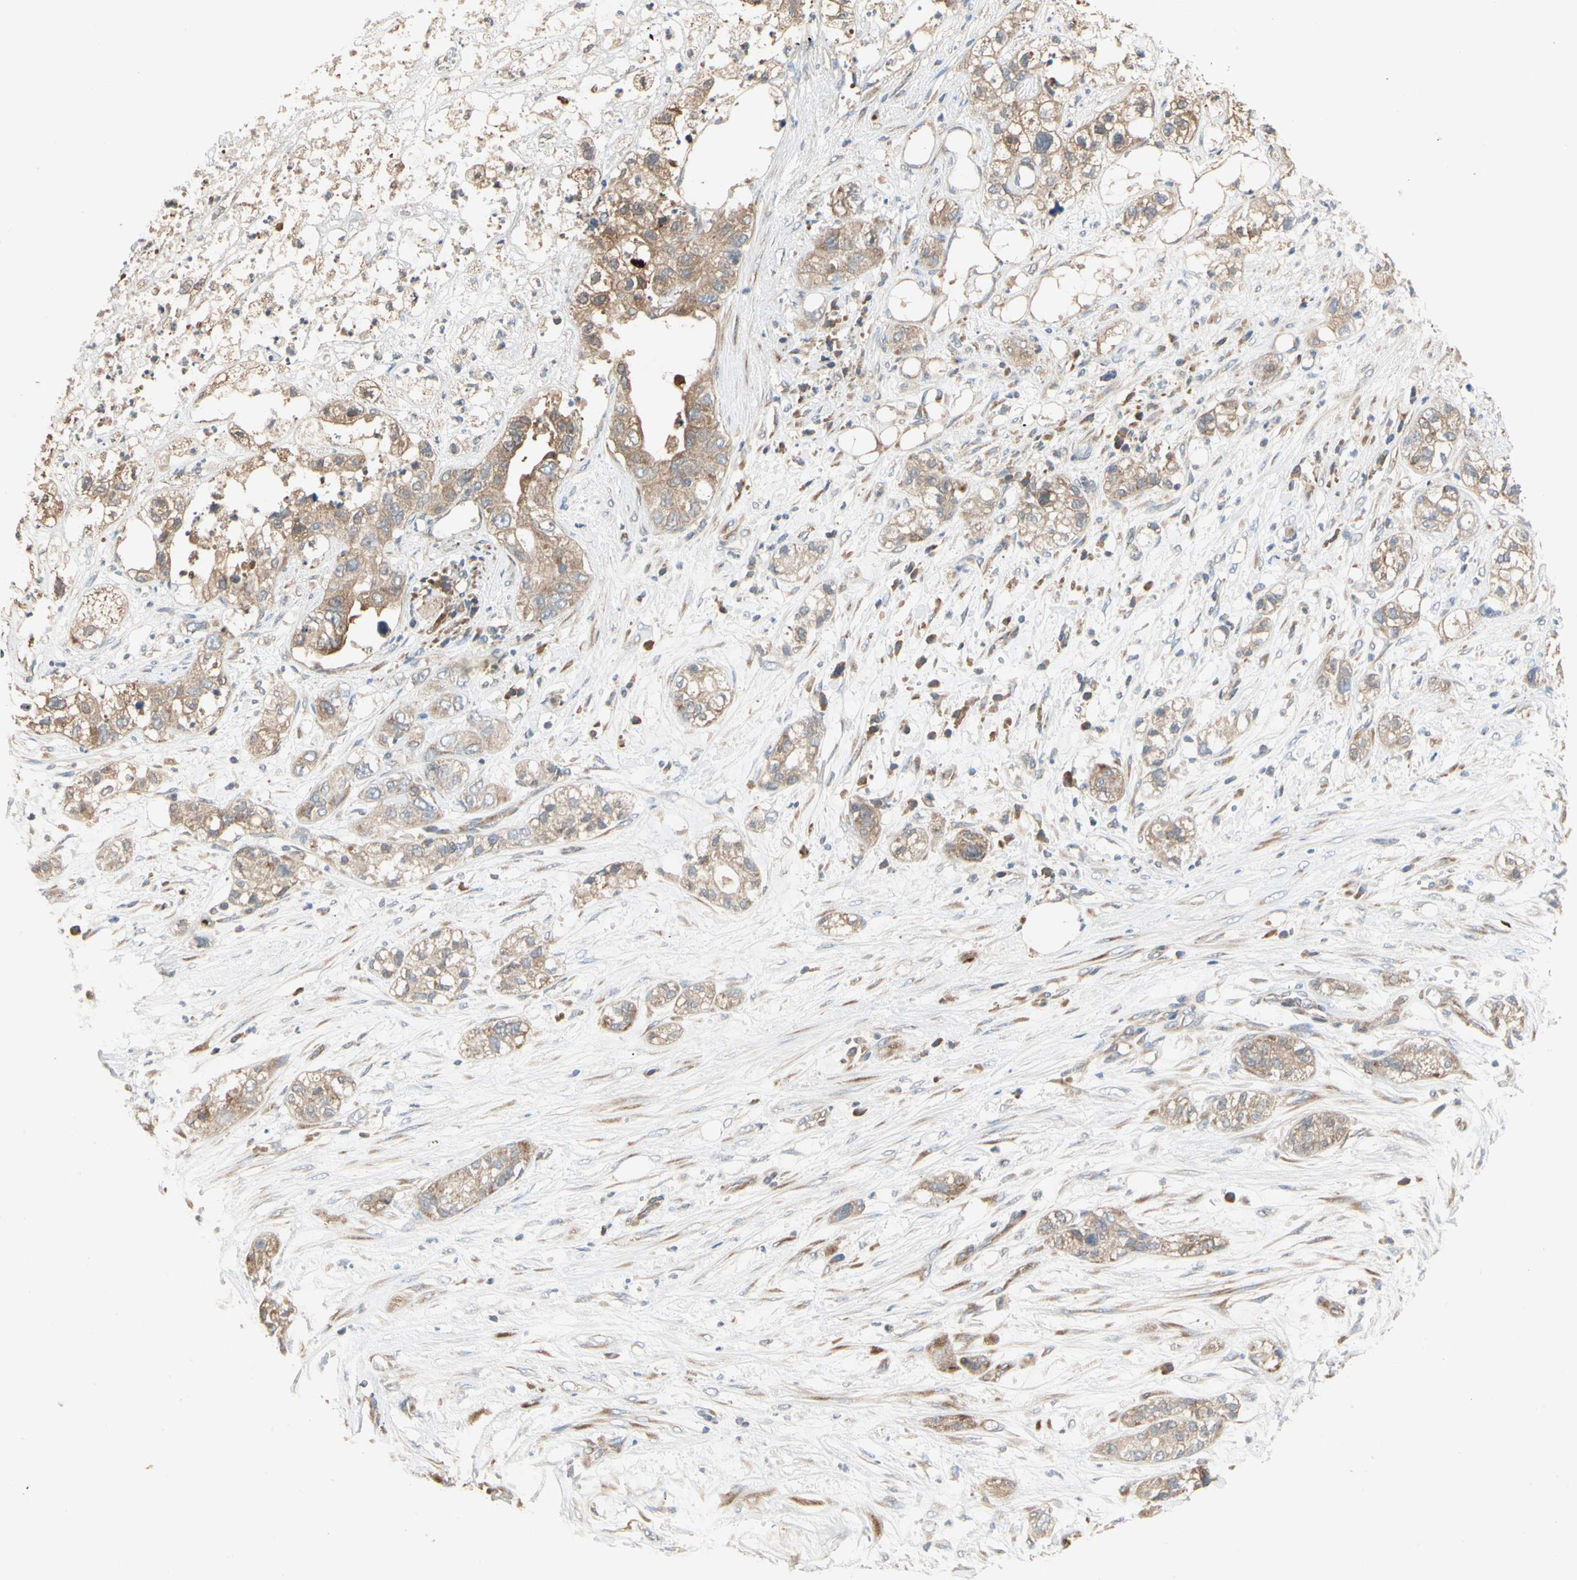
{"staining": {"intensity": "moderate", "quantity": ">75%", "location": "cytoplasmic/membranous"}, "tissue": "pancreatic cancer", "cell_type": "Tumor cells", "image_type": "cancer", "snomed": [{"axis": "morphology", "description": "Adenocarcinoma, NOS"}, {"axis": "topography", "description": "Pancreas"}], "caption": "Protein analysis of adenocarcinoma (pancreatic) tissue shows moderate cytoplasmic/membranous expression in about >75% of tumor cells.", "gene": "XYLT1", "patient": {"sex": "female", "age": 78}}